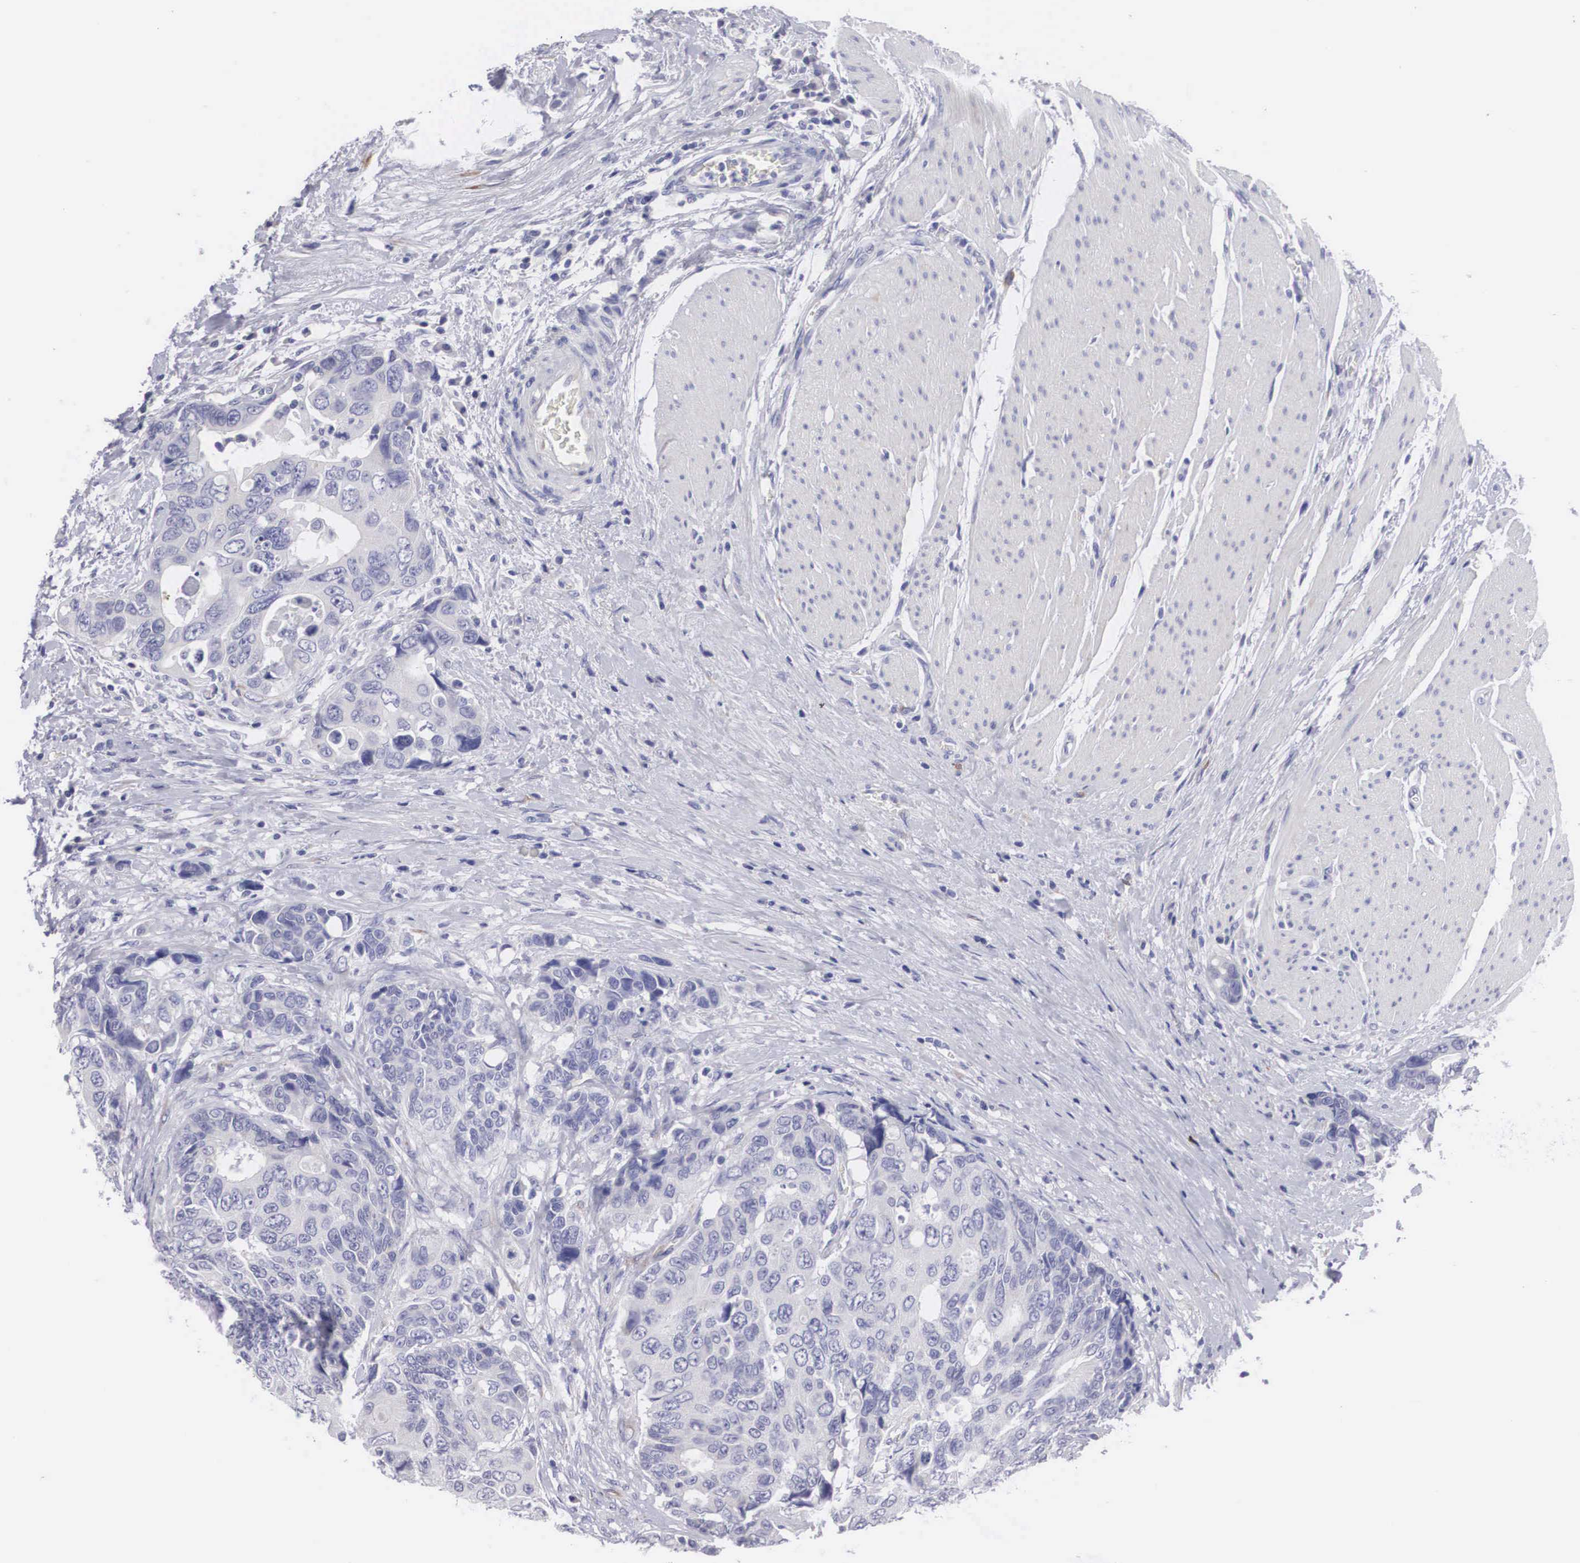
{"staining": {"intensity": "negative", "quantity": "none", "location": "none"}, "tissue": "colorectal cancer", "cell_type": "Tumor cells", "image_type": "cancer", "snomed": [{"axis": "morphology", "description": "Adenocarcinoma, NOS"}, {"axis": "topography", "description": "Rectum"}], "caption": "Immunohistochemistry image of adenocarcinoma (colorectal) stained for a protein (brown), which exhibits no staining in tumor cells.", "gene": "ARMCX3", "patient": {"sex": "female", "age": 67}}